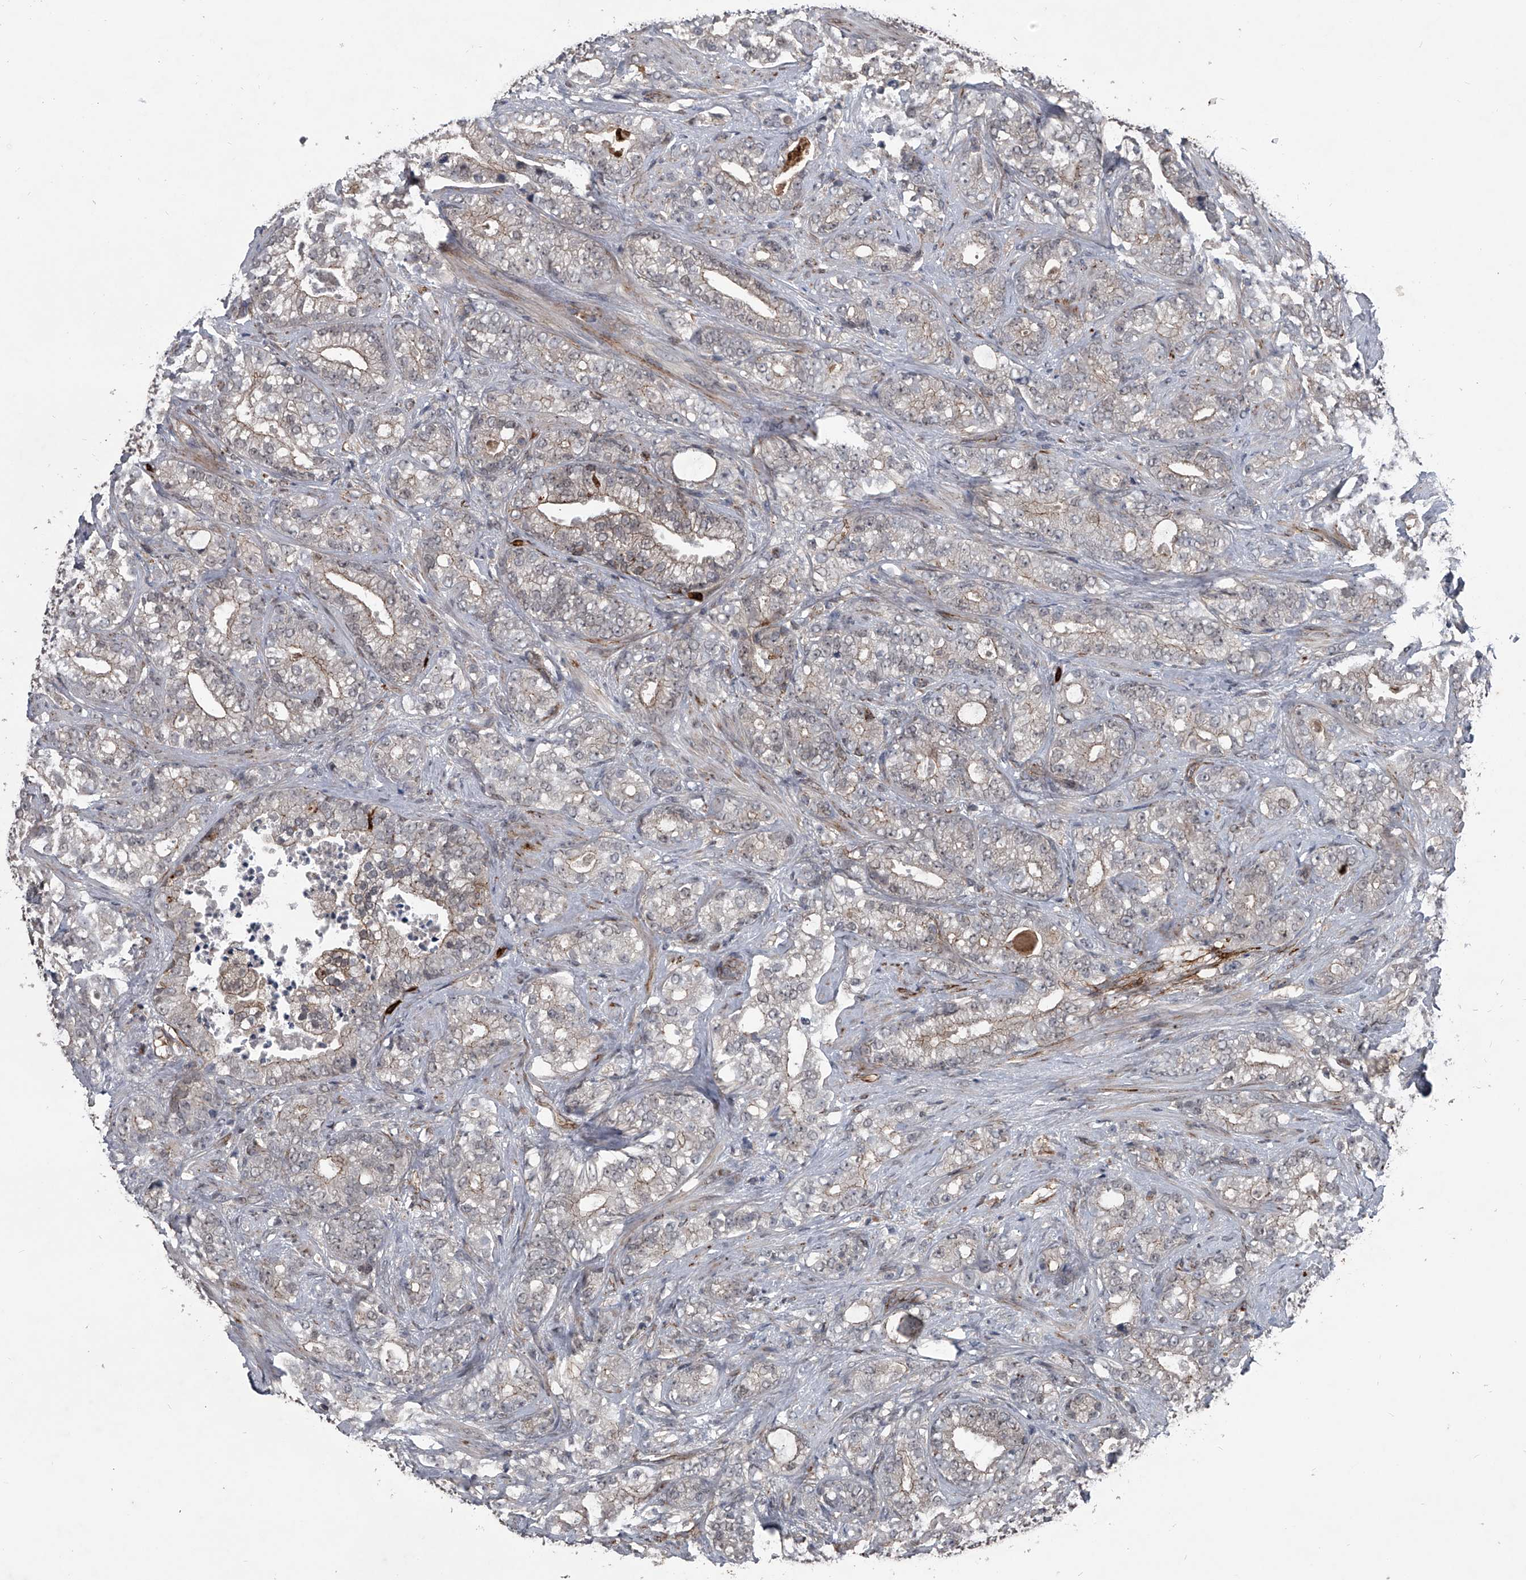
{"staining": {"intensity": "moderate", "quantity": "25%-75%", "location": "cytoplasmic/membranous"}, "tissue": "prostate cancer", "cell_type": "Tumor cells", "image_type": "cancer", "snomed": [{"axis": "morphology", "description": "Adenocarcinoma, High grade"}, {"axis": "topography", "description": "Prostate and seminal vesicle, NOS"}], "caption": "Immunohistochemistry (DAB (3,3'-diaminobenzidine)) staining of human adenocarcinoma (high-grade) (prostate) displays moderate cytoplasmic/membranous protein positivity in about 25%-75% of tumor cells.", "gene": "MAPKAP1", "patient": {"sex": "male", "age": 67}}